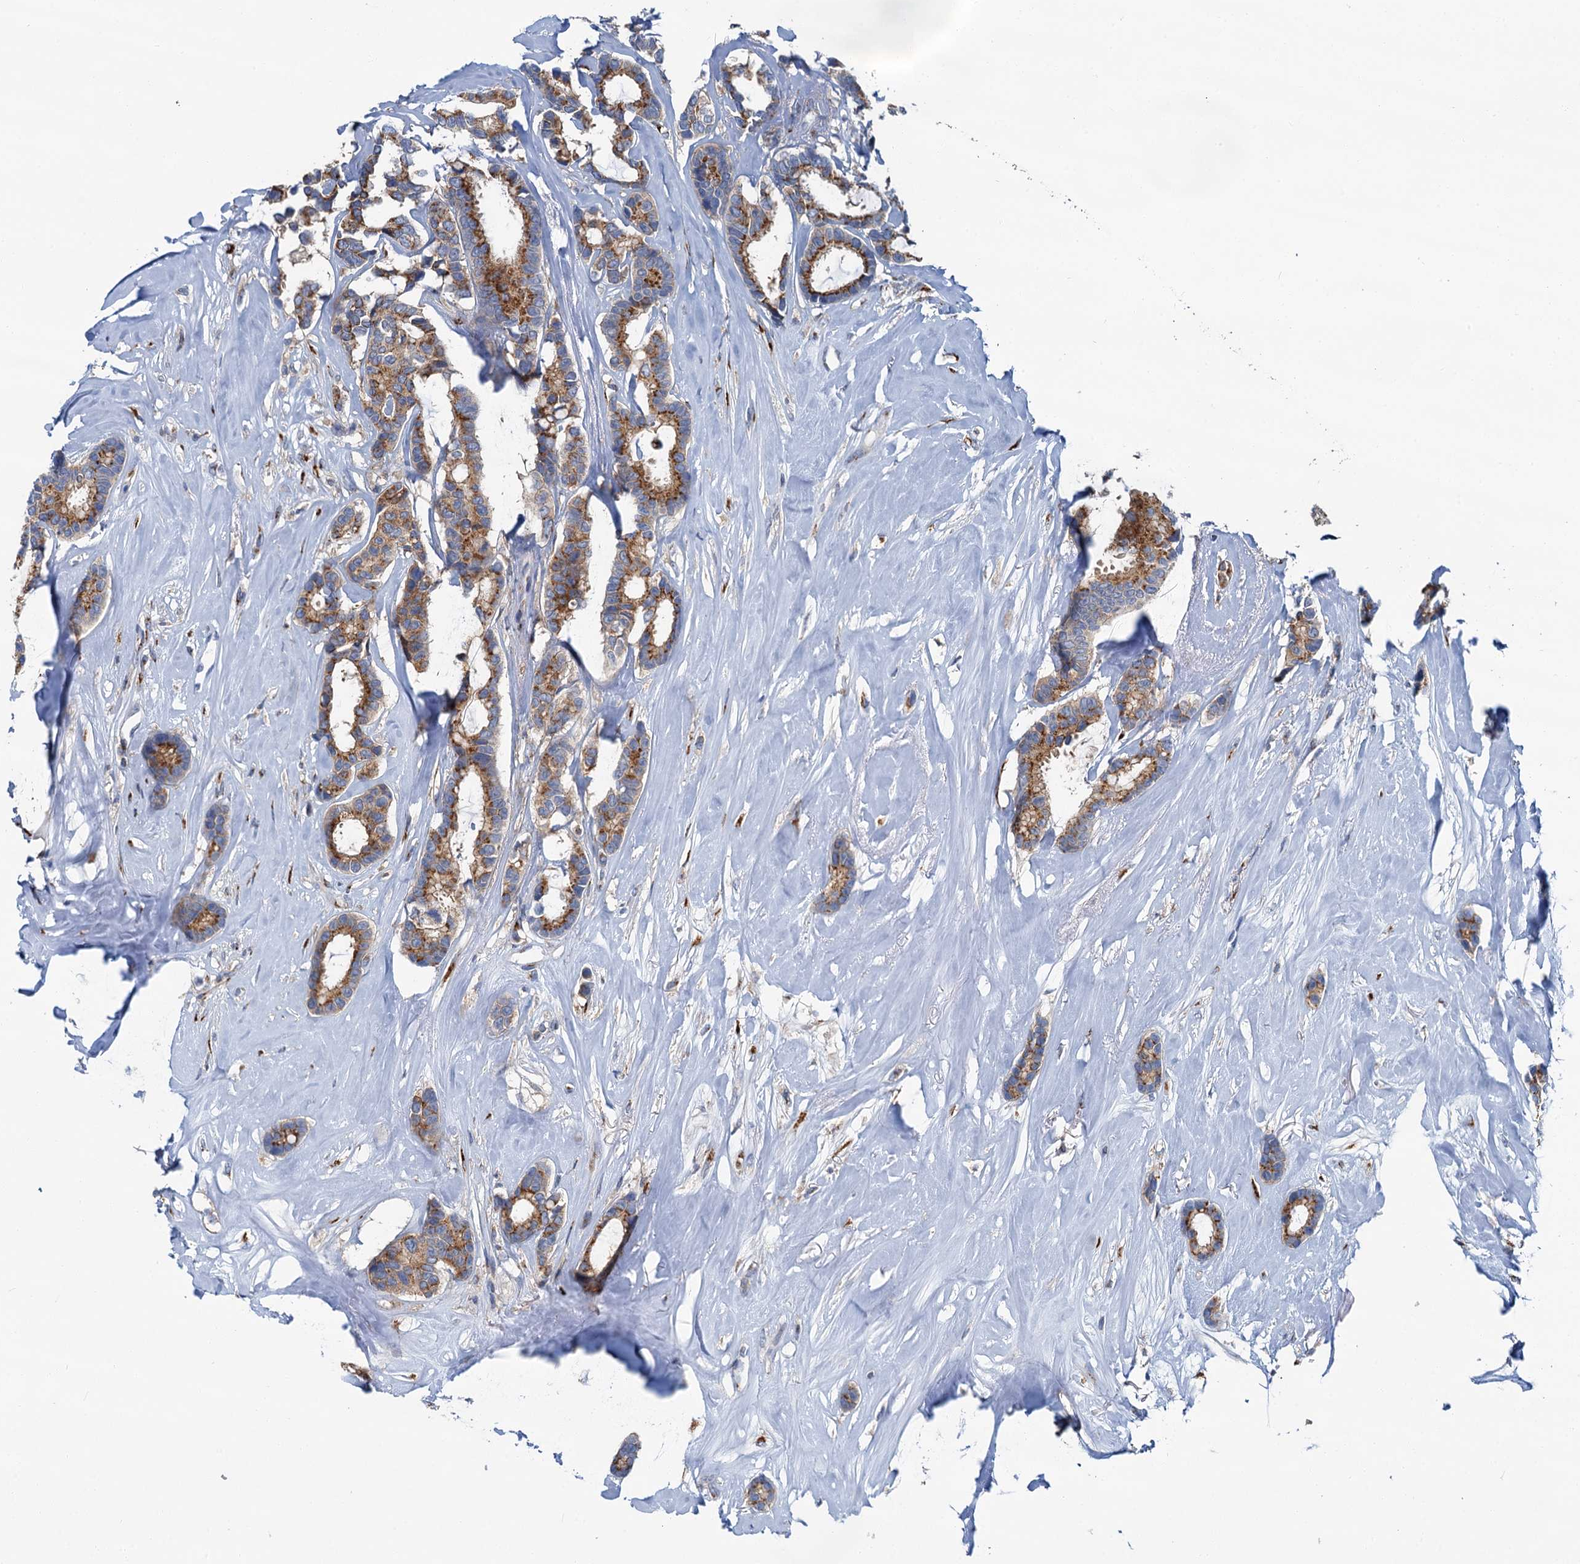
{"staining": {"intensity": "moderate", "quantity": ">75%", "location": "cytoplasmic/membranous"}, "tissue": "breast cancer", "cell_type": "Tumor cells", "image_type": "cancer", "snomed": [{"axis": "morphology", "description": "Duct carcinoma"}, {"axis": "topography", "description": "Breast"}], "caption": "The photomicrograph demonstrates immunohistochemical staining of breast cancer (intraductal carcinoma). There is moderate cytoplasmic/membranous staining is appreciated in approximately >75% of tumor cells. (brown staining indicates protein expression, while blue staining denotes nuclei).", "gene": "BET1L", "patient": {"sex": "female", "age": 87}}